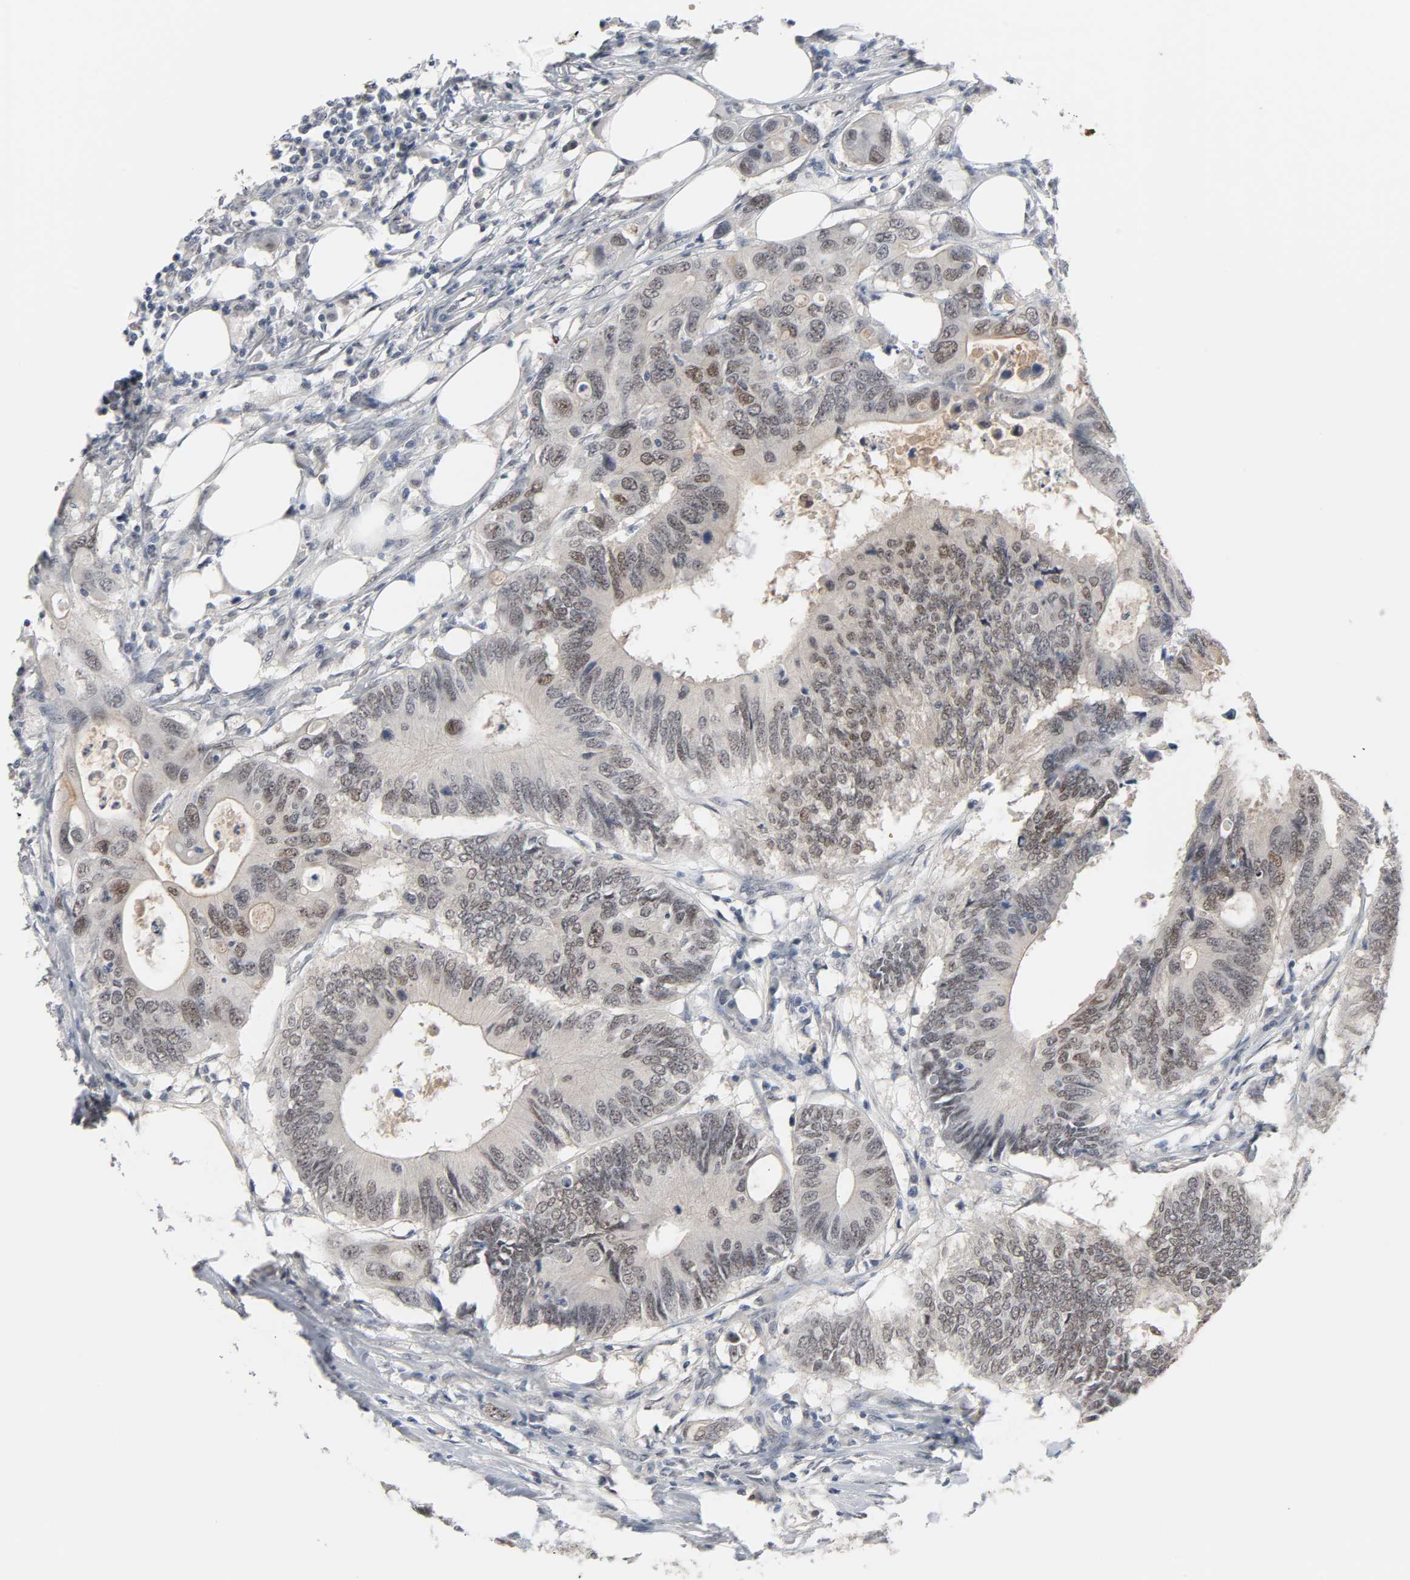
{"staining": {"intensity": "weak", "quantity": "25%-75%", "location": "cytoplasmic/membranous"}, "tissue": "colorectal cancer", "cell_type": "Tumor cells", "image_type": "cancer", "snomed": [{"axis": "morphology", "description": "Adenocarcinoma, NOS"}, {"axis": "topography", "description": "Colon"}], "caption": "Protein staining of colorectal cancer tissue demonstrates weak cytoplasmic/membranous expression in approximately 25%-75% of tumor cells.", "gene": "ACSS2", "patient": {"sex": "male", "age": 71}}